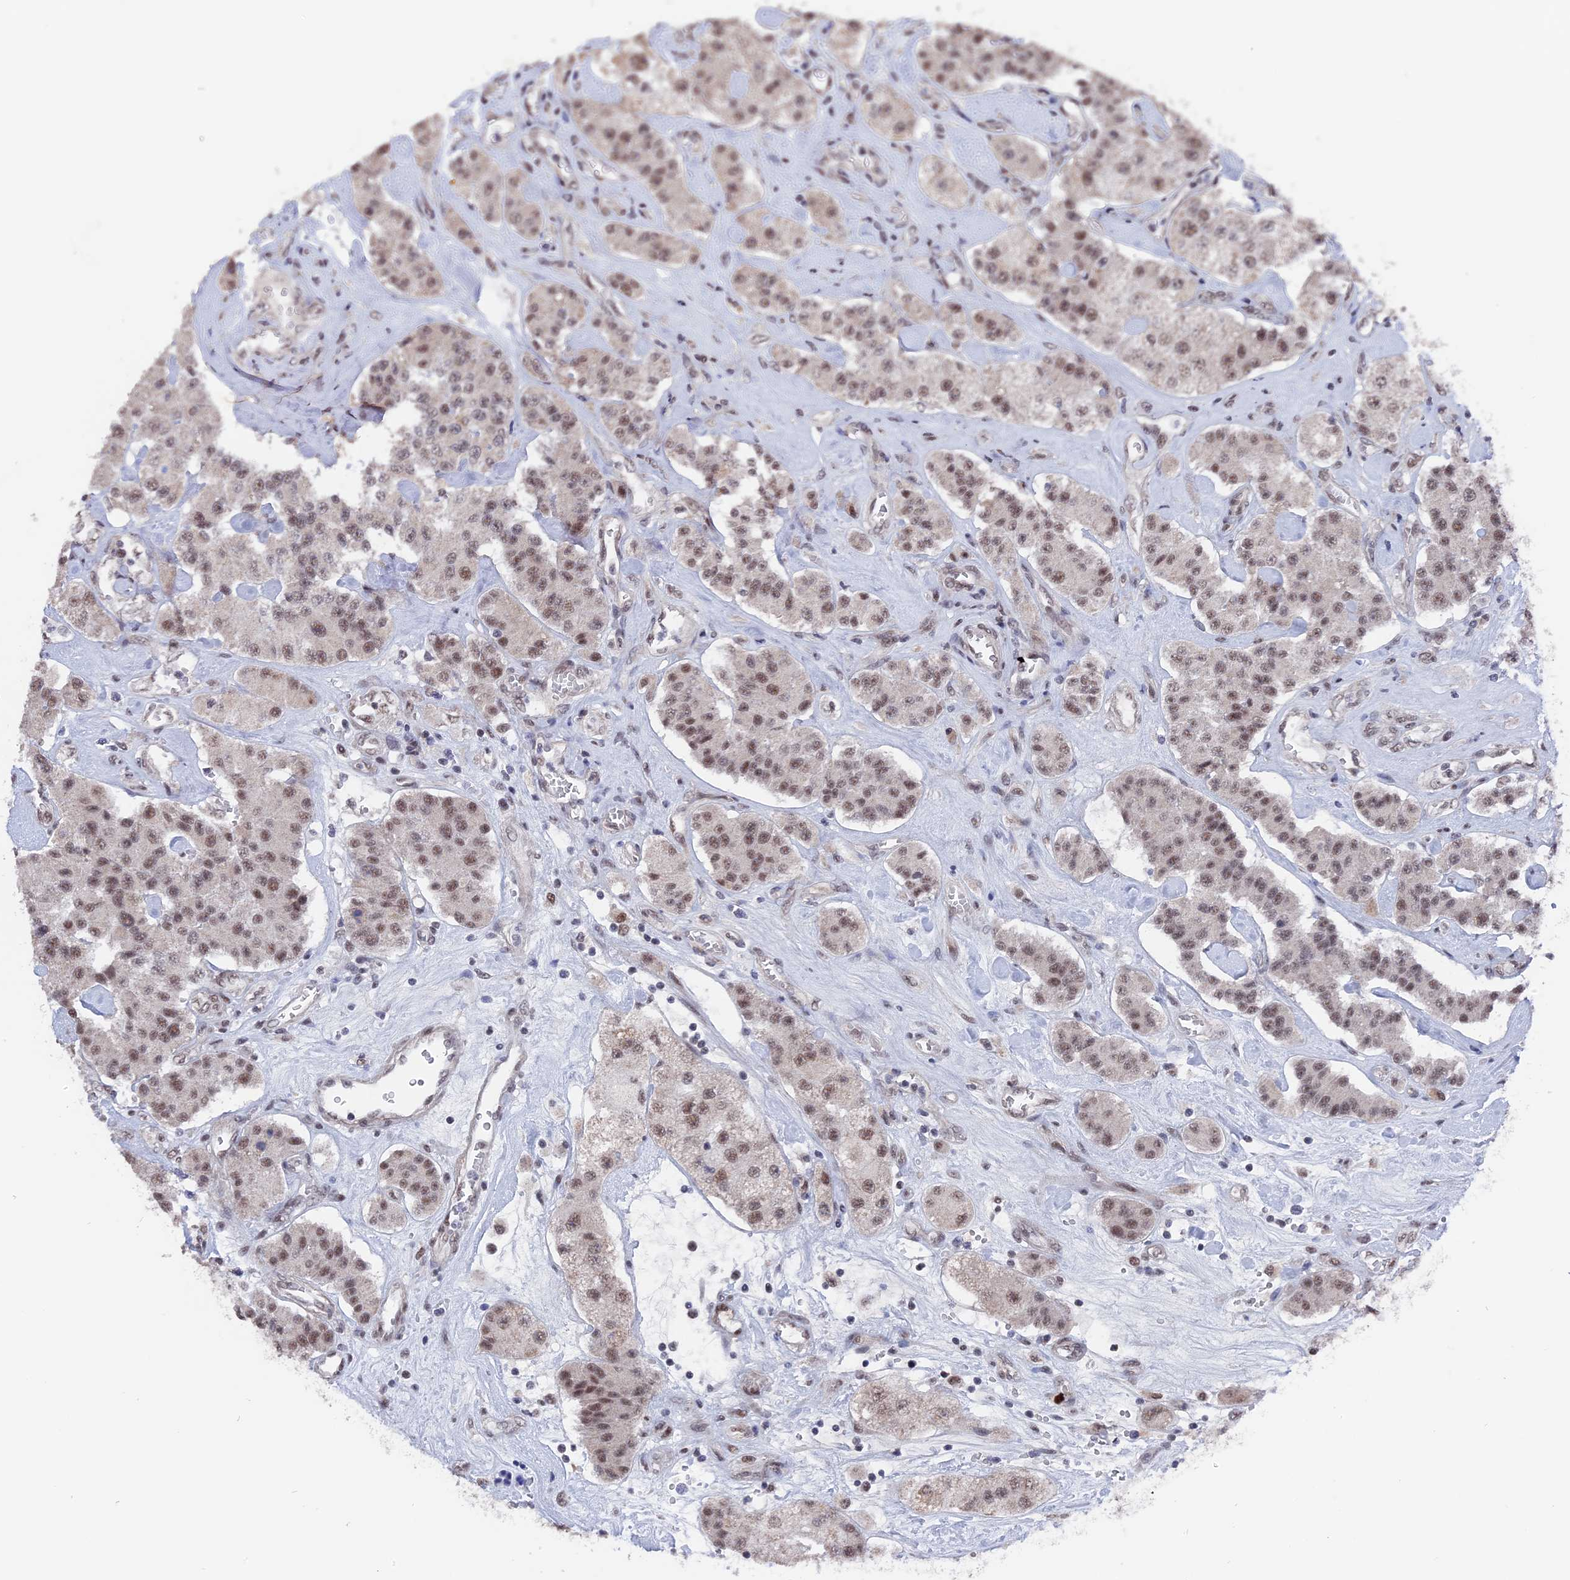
{"staining": {"intensity": "weak", "quantity": ">75%", "location": "nuclear"}, "tissue": "carcinoid", "cell_type": "Tumor cells", "image_type": "cancer", "snomed": [{"axis": "morphology", "description": "Carcinoid, malignant, NOS"}, {"axis": "topography", "description": "Pancreas"}], "caption": "Immunohistochemistry histopathology image of neoplastic tissue: human carcinoid stained using immunohistochemistry (IHC) displays low levels of weak protein expression localized specifically in the nuclear of tumor cells, appearing as a nuclear brown color.", "gene": "SF3A2", "patient": {"sex": "male", "age": 41}}